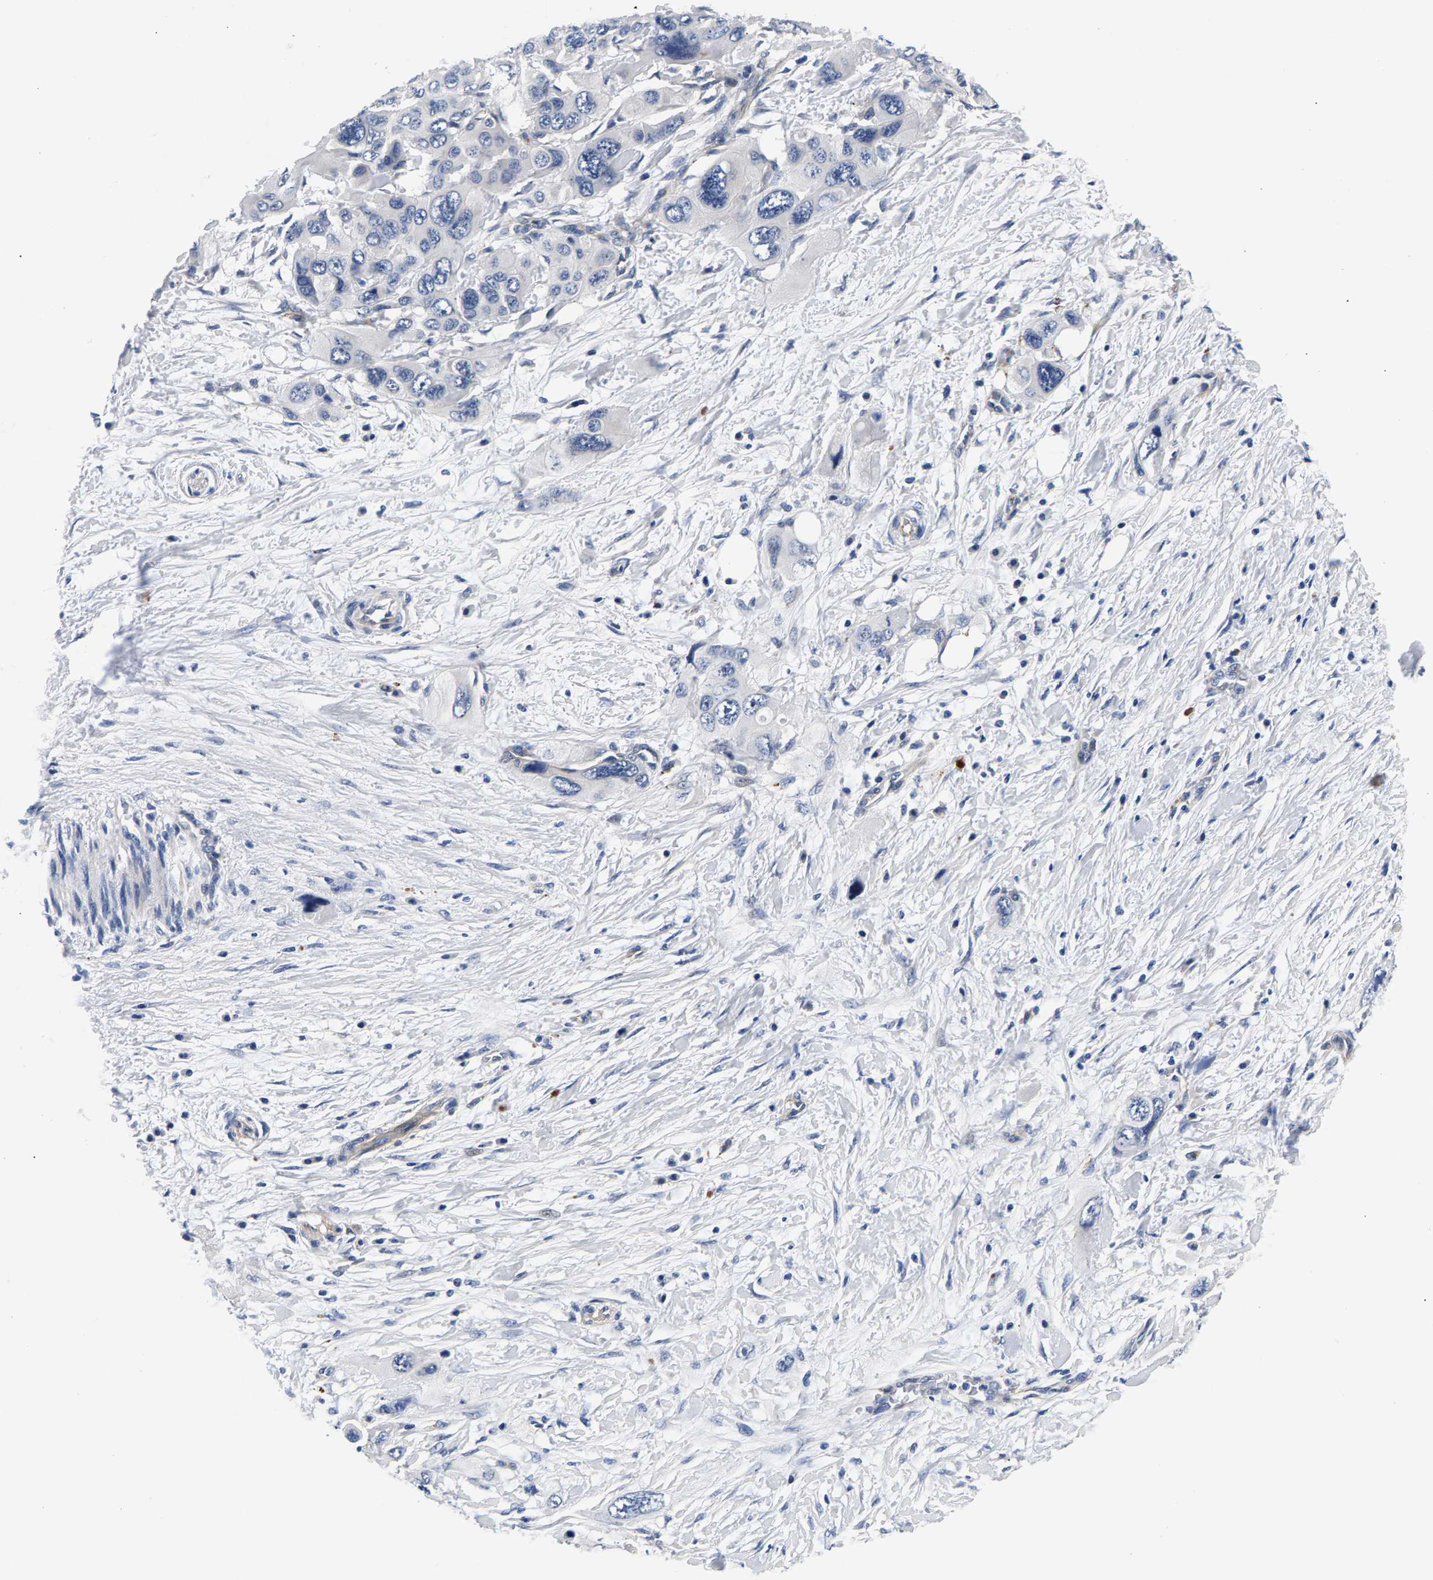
{"staining": {"intensity": "negative", "quantity": "none", "location": "none"}, "tissue": "pancreatic cancer", "cell_type": "Tumor cells", "image_type": "cancer", "snomed": [{"axis": "morphology", "description": "Adenocarcinoma, NOS"}, {"axis": "topography", "description": "Pancreas"}], "caption": "Tumor cells are negative for brown protein staining in pancreatic adenocarcinoma. (Stains: DAB immunohistochemistry with hematoxylin counter stain, Microscopy: brightfield microscopy at high magnification).", "gene": "P2RY4", "patient": {"sex": "male", "age": 73}}